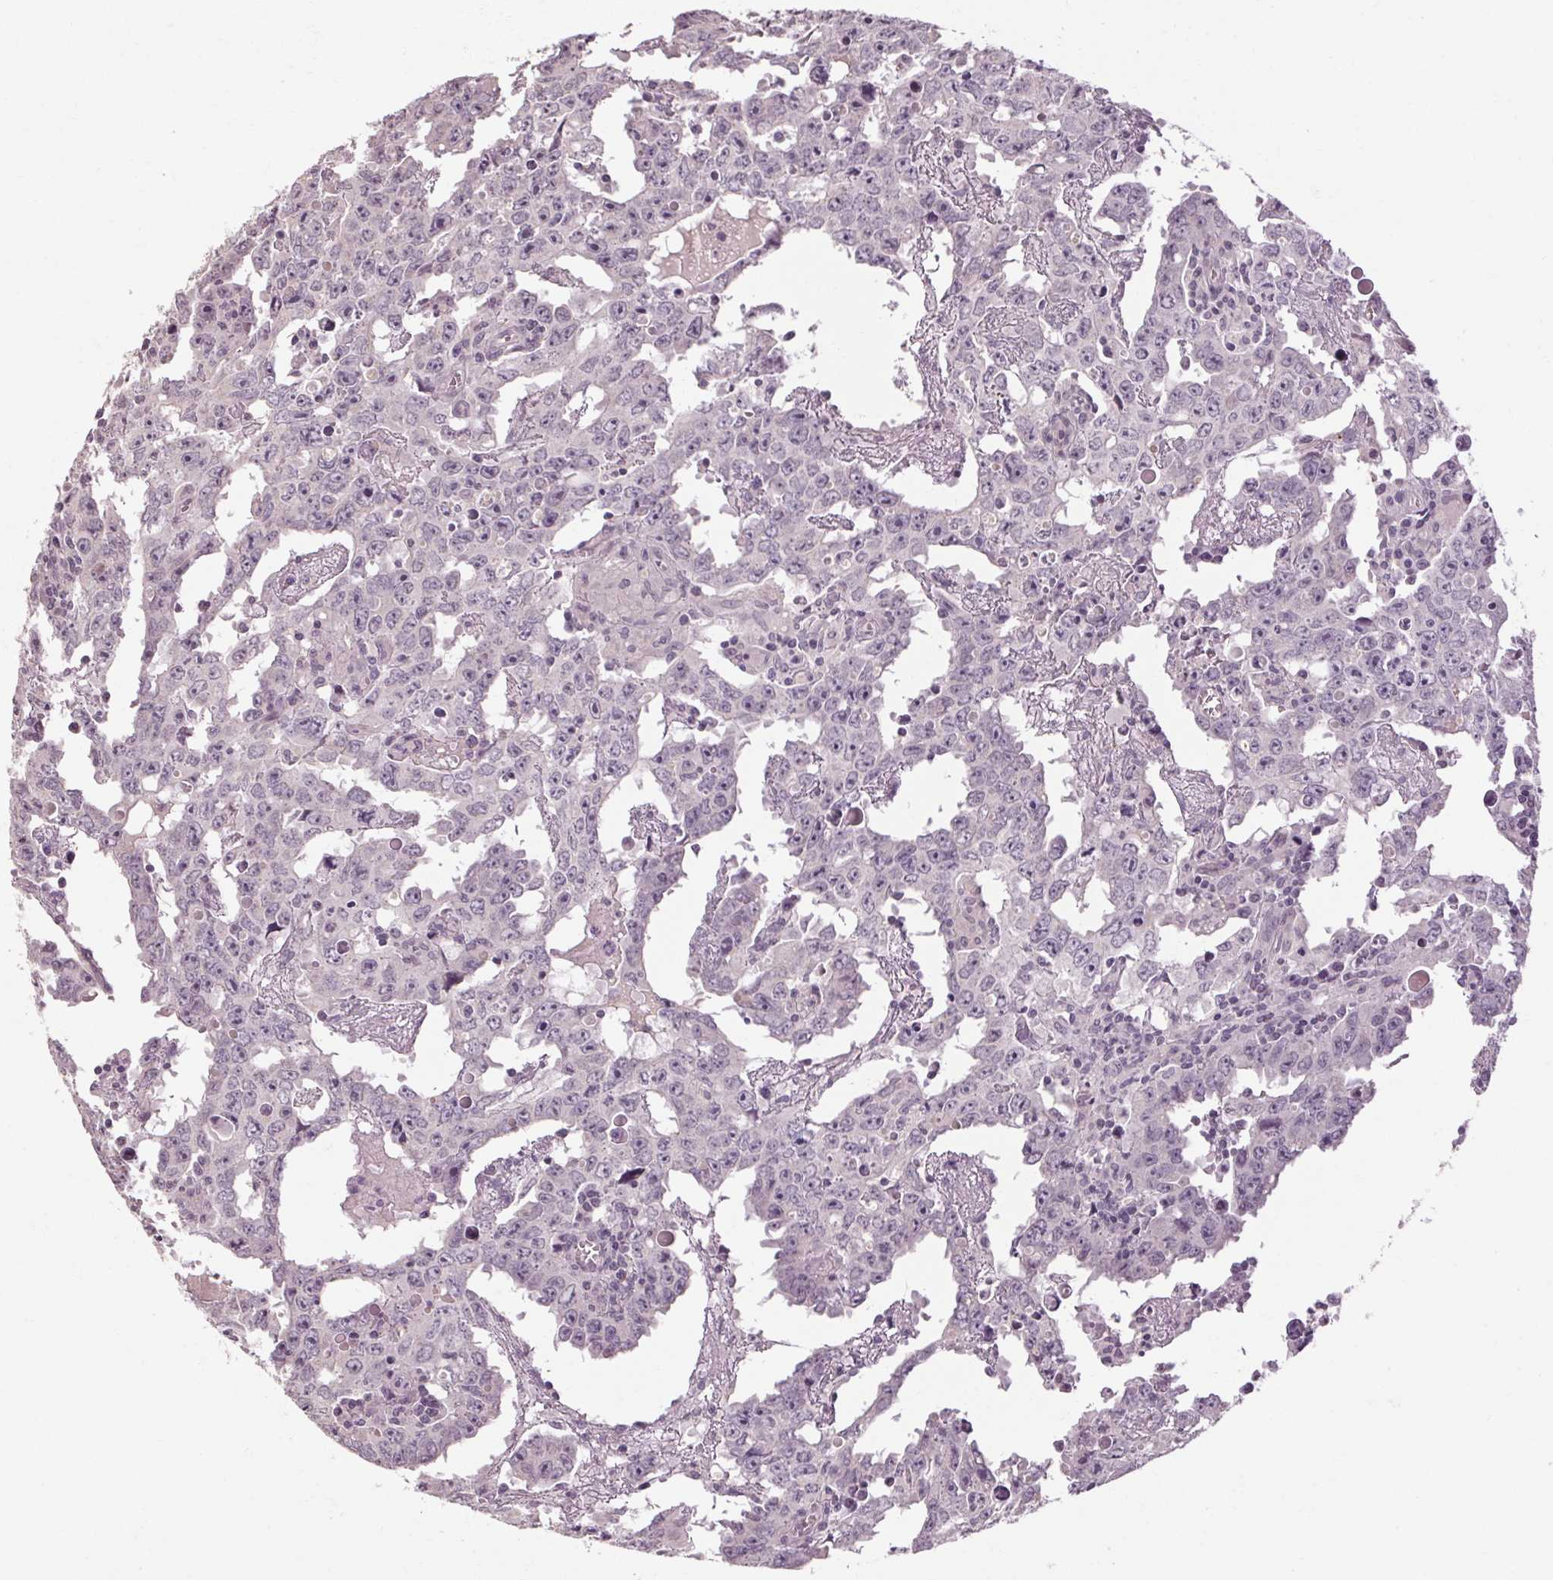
{"staining": {"intensity": "negative", "quantity": "none", "location": "none"}, "tissue": "testis cancer", "cell_type": "Tumor cells", "image_type": "cancer", "snomed": [{"axis": "morphology", "description": "Carcinoma, Embryonal, NOS"}, {"axis": "topography", "description": "Testis"}], "caption": "Immunohistochemistry photomicrograph of human embryonal carcinoma (testis) stained for a protein (brown), which demonstrates no staining in tumor cells.", "gene": "POMC", "patient": {"sex": "male", "age": 22}}